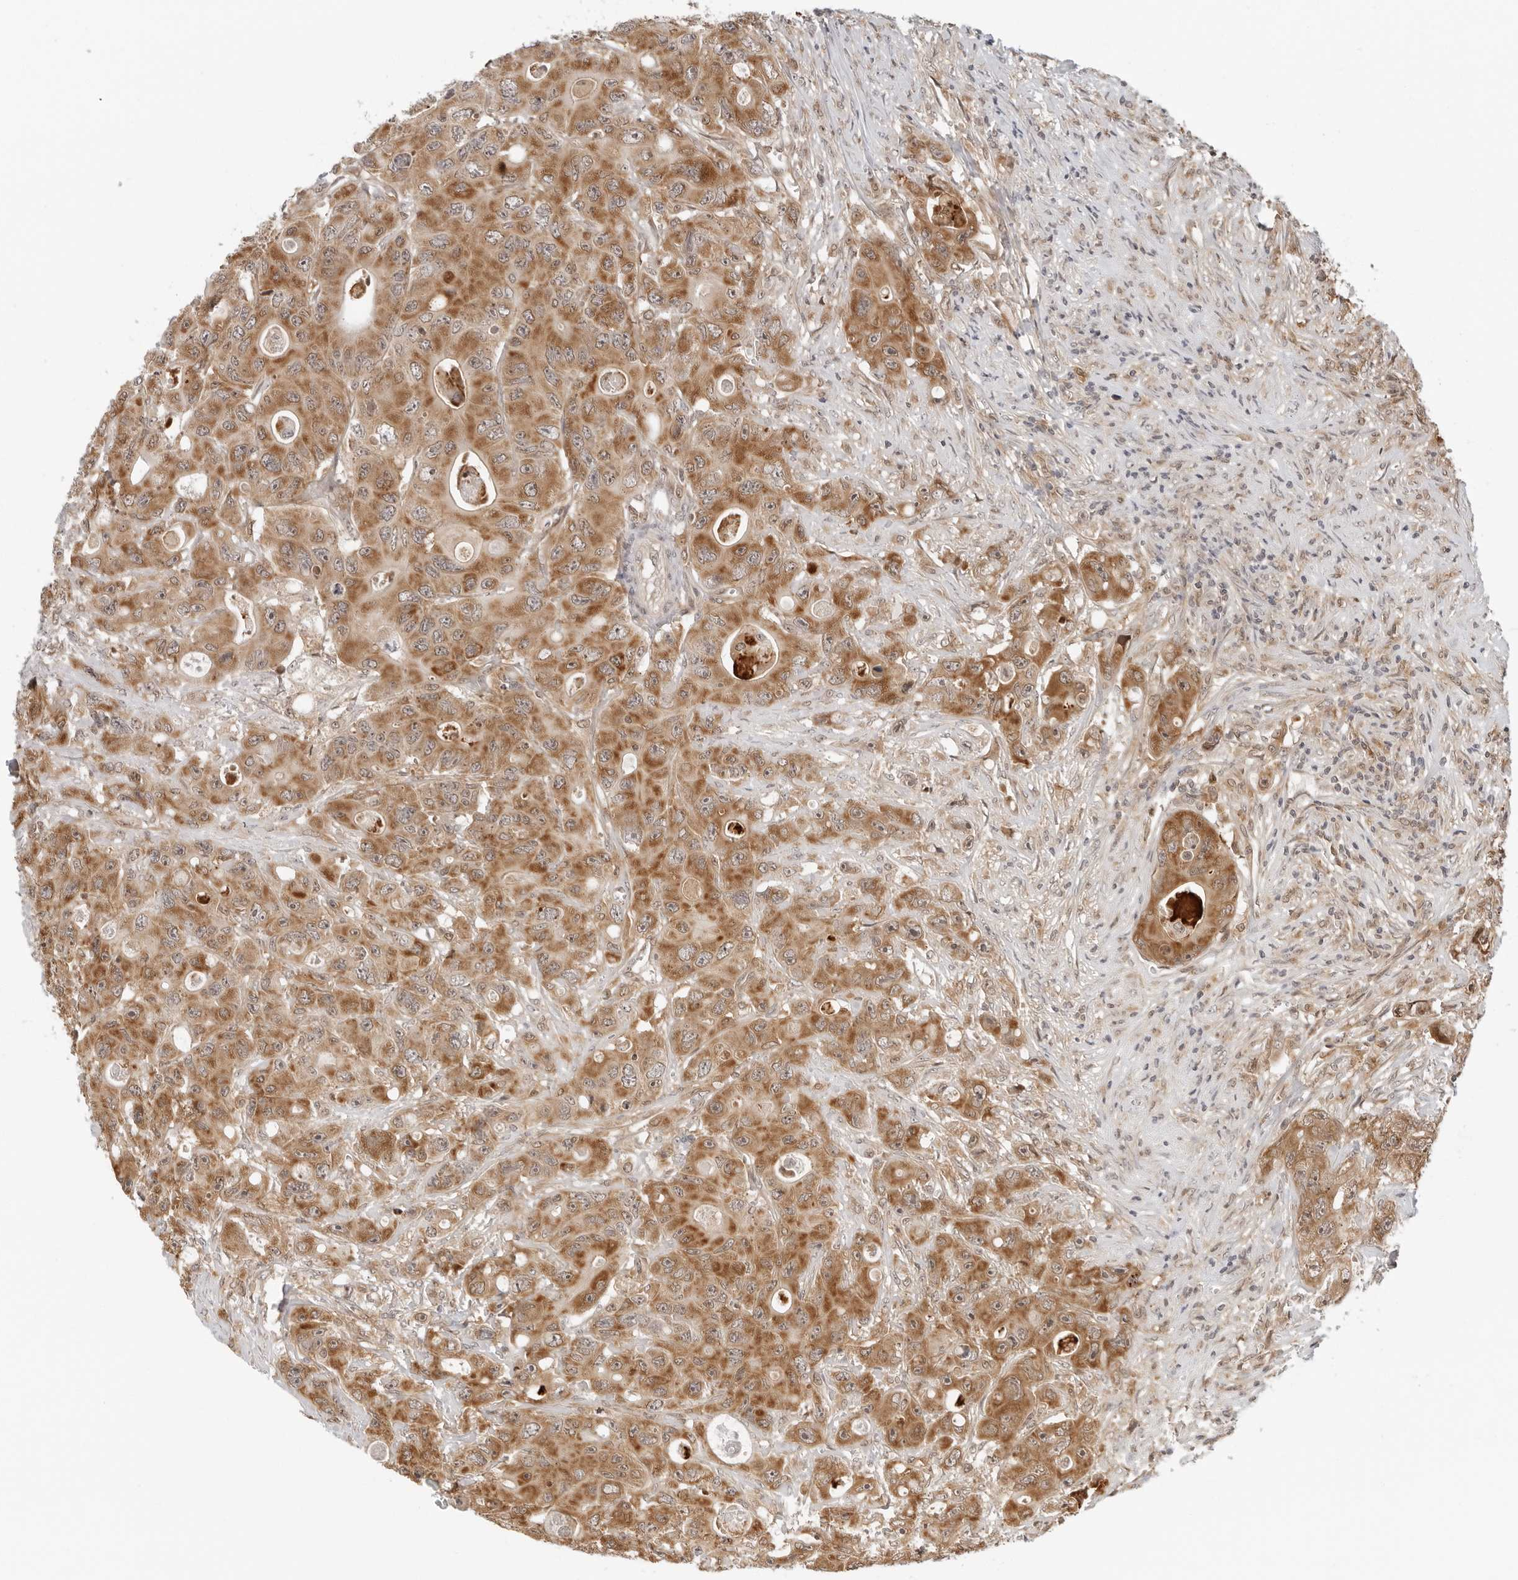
{"staining": {"intensity": "strong", "quantity": ">75%", "location": "cytoplasmic/membranous"}, "tissue": "colorectal cancer", "cell_type": "Tumor cells", "image_type": "cancer", "snomed": [{"axis": "morphology", "description": "Adenocarcinoma, NOS"}, {"axis": "topography", "description": "Colon"}], "caption": "Colorectal cancer (adenocarcinoma) stained with a protein marker demonstrates strong staining in tumor cells.", "gene": "RC3H1", "patient": {"sex": "female", "age": 46}}